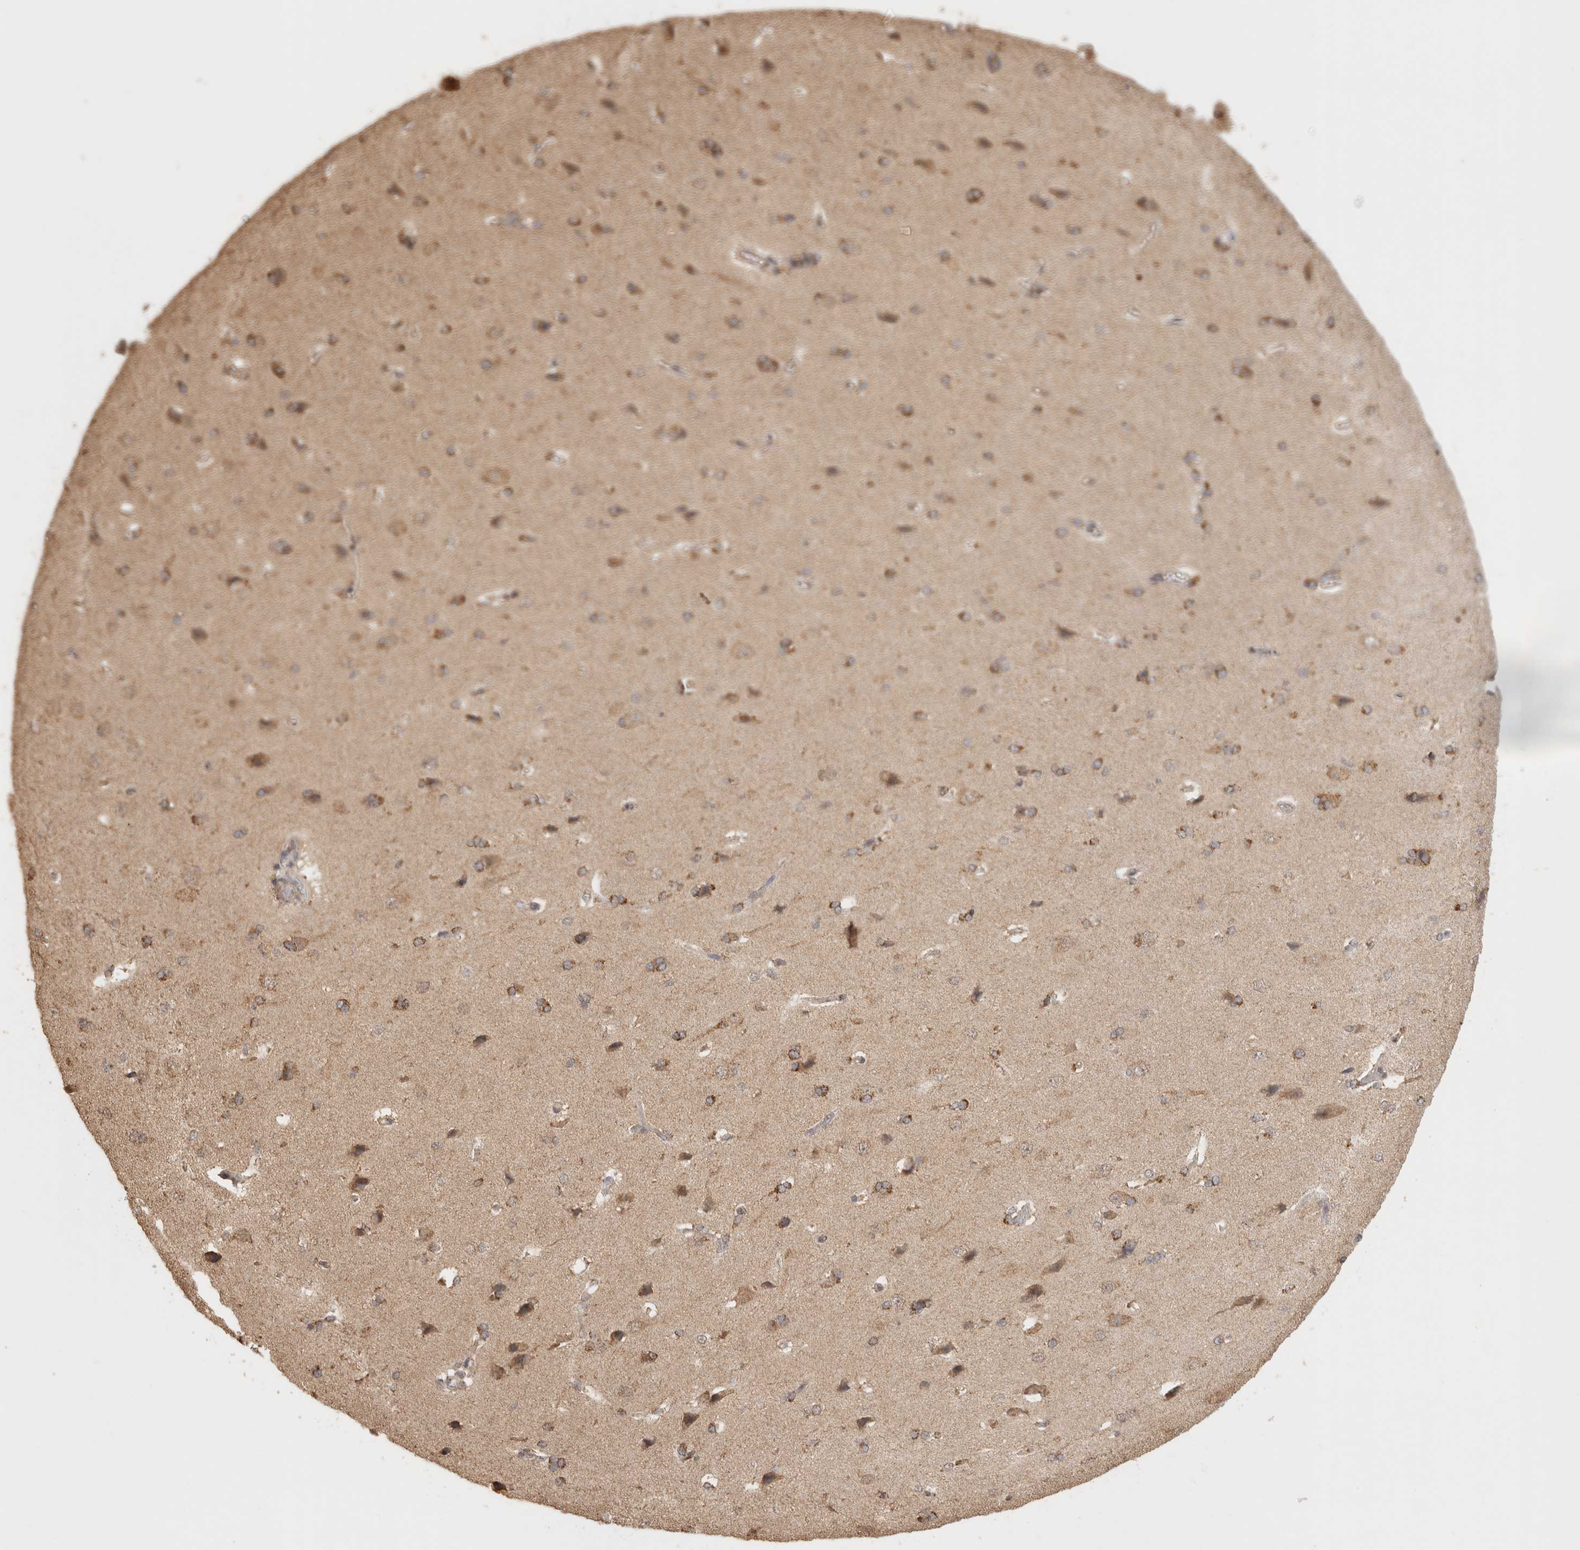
{"staining": {"intensity": "weak", "quantity": "<25%", "location": "cytoplasmic/membranous"}, "tissue": "cerebral cortex", "cell_type": "Endothelial cells", "image_type": "normal", "snomed": [{"axis": "morphology", "description": "Normal tissue, NOS"}, {"axis": "topography", "description": "Cerebral cortex"}], "caption": "Immunohistochemical staining of normal cerebral cortex demonstrates no significant staining in endothelial cells.", "gene": "BNIP3L", "patient": {"sex": "male", "age": 62}}